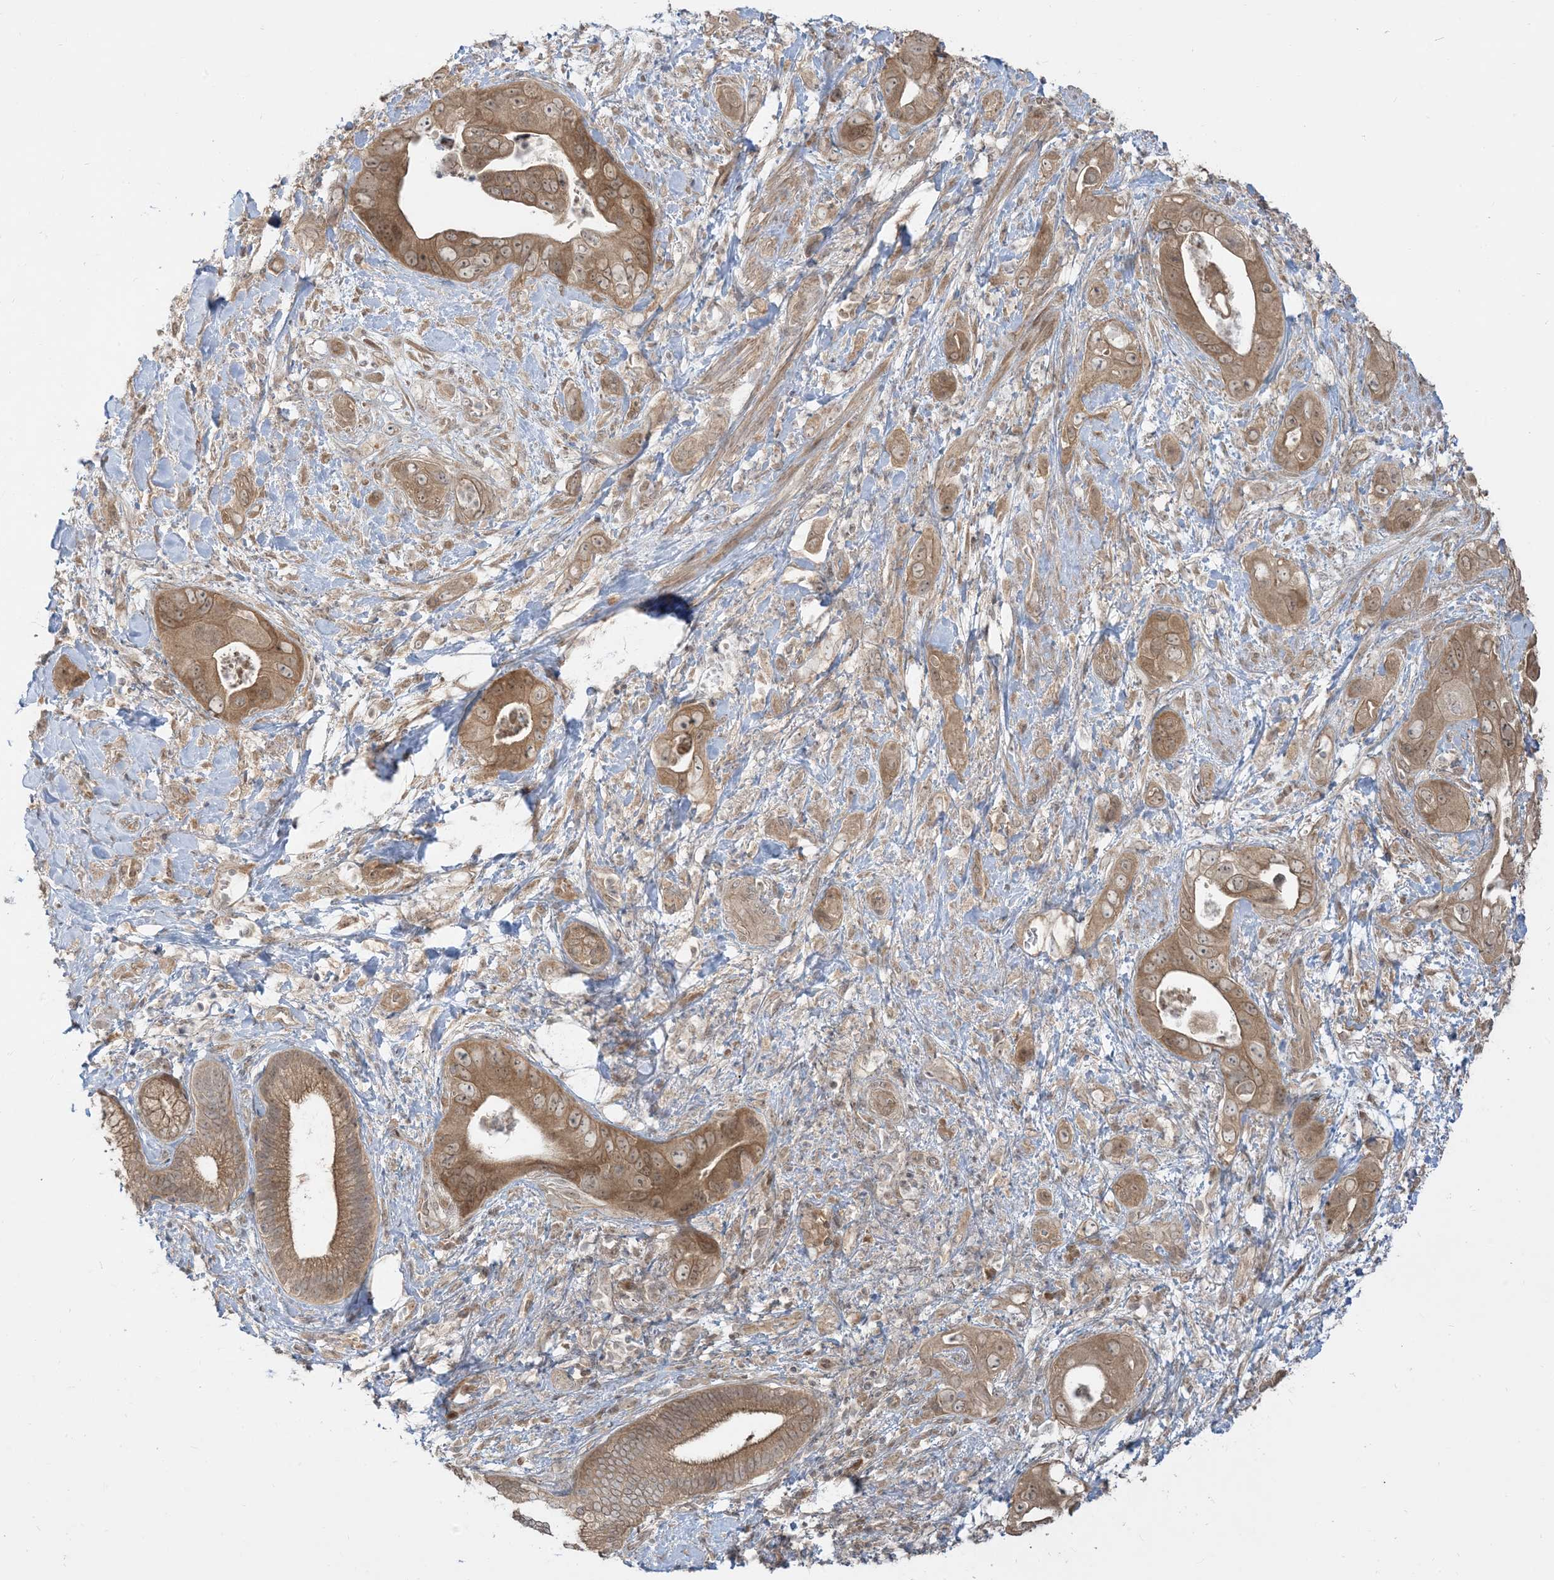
{"staining": {"intensity": "moderate", "quantity": ">75%", "location": "cytoplasmic/membranous"}, "tissue": "pancreatic cancer", "cell_type": "Tumor cells", "image_type": "cancer", "snomed": [{"axis": "morphology", "description": "Adenocarcinoma, NOS"}, {"axis": "topography", "description": "Pancreas"}], "caption": "Moderate cytoplasmic/membranous staining for a protein is appreciated in approximately >75% of tumor cells of pancreatic cancer (adenocarcinoma) using immunohistochemistry.", "gene": "TBCC", "patient": {"sex": "female", "age": 78}}